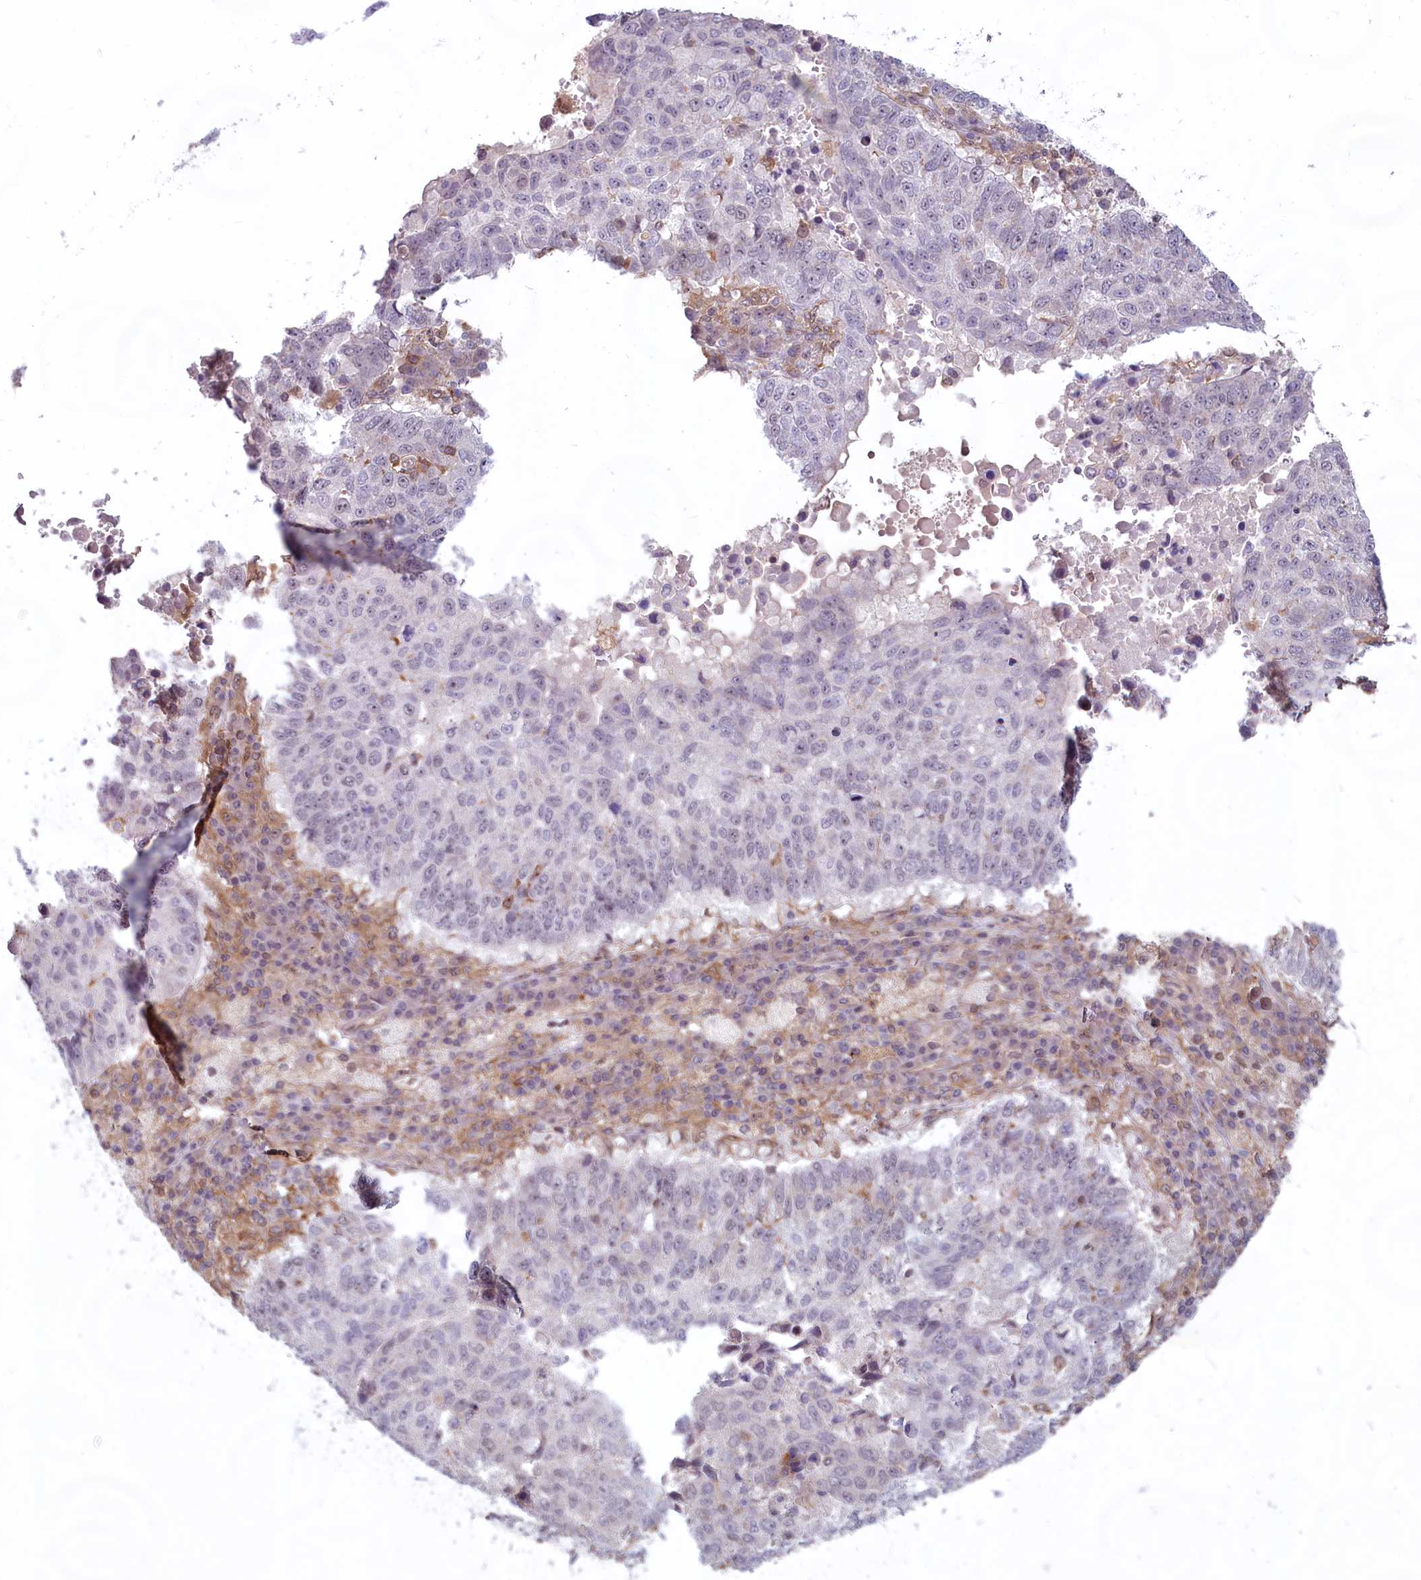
{"staining": {"intensity": "negative", "quantity": "none", "location": "none"}, "tissue": "lung cancer", "cell_type": "Tumor cells", "image_type": "cancer", "snomed": [{"axis": "morphology", "description": "Squamous cell carcinoma, NOS"}, {"axis": "topography", "description": "Lung"}], "caption": "Protein analysis of lung squamous cell carcinoma exhibits no significant expression in tumor cells.", "gene": "C1D", "patient": {"sex": "male", "age": 73}}